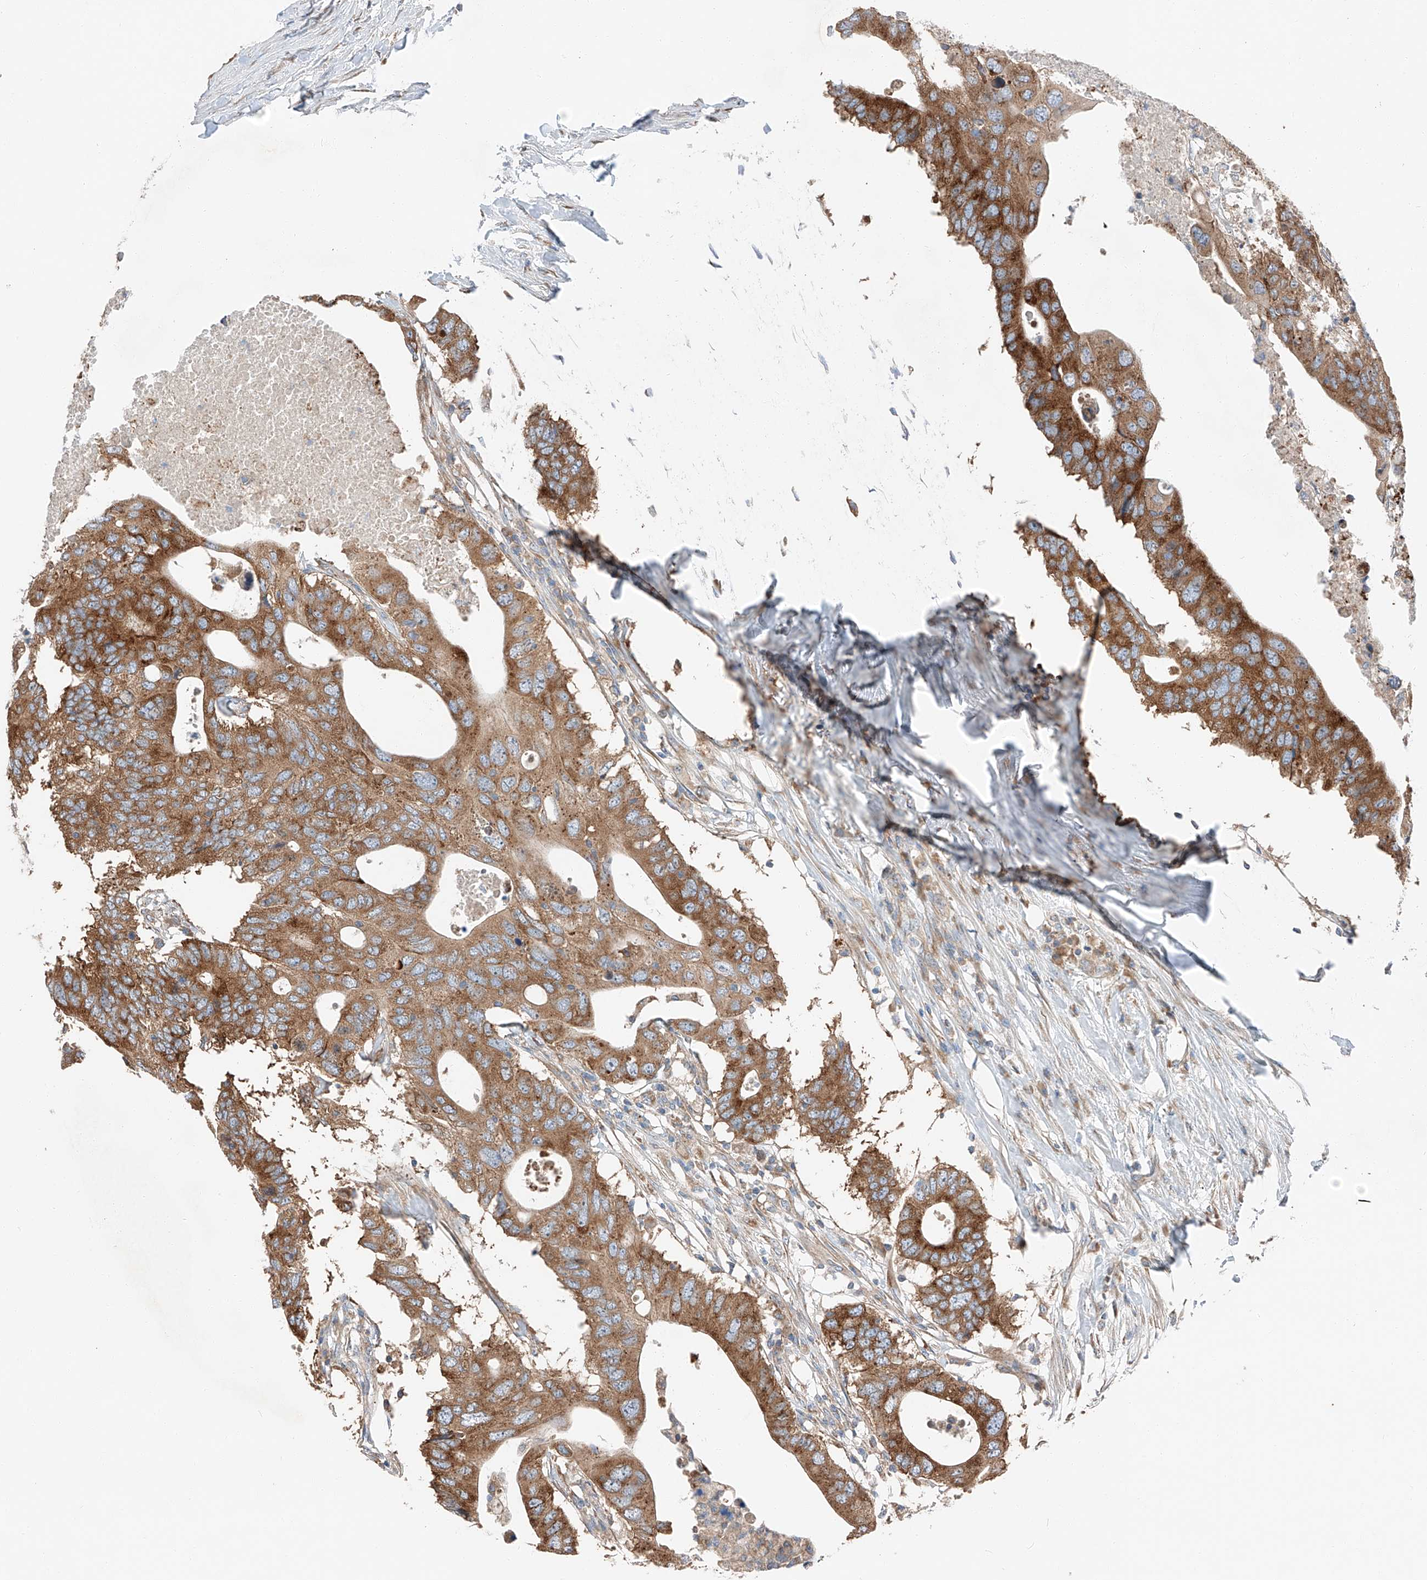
{"staining": {"intensity": "strong", "quantity": ">75%", "location": "cytoplasmic/membranous"}, "tissue": "colorectal cancer", "cell_type": "Tumor cells", "image_type": "cancer", "snomed": [{"axis": "morphology", "description": "Adenocarcinoma, NOS"}, {"axis": "topography", "description": "Colon"}], "caption": "An image of human adenocarcinoma (colorectal) stained for a protein displays strong cytoplasmic/membranous brown staining in tumor cells. The staining is performed using DAB (3,3'-diaminobenzidine) brown chromogen to label protein expression. The nuclei are counter-stained blue using hematoxylin.", "gene": "ZC3H15", "patient": {"sex": "male", "age": 71}}